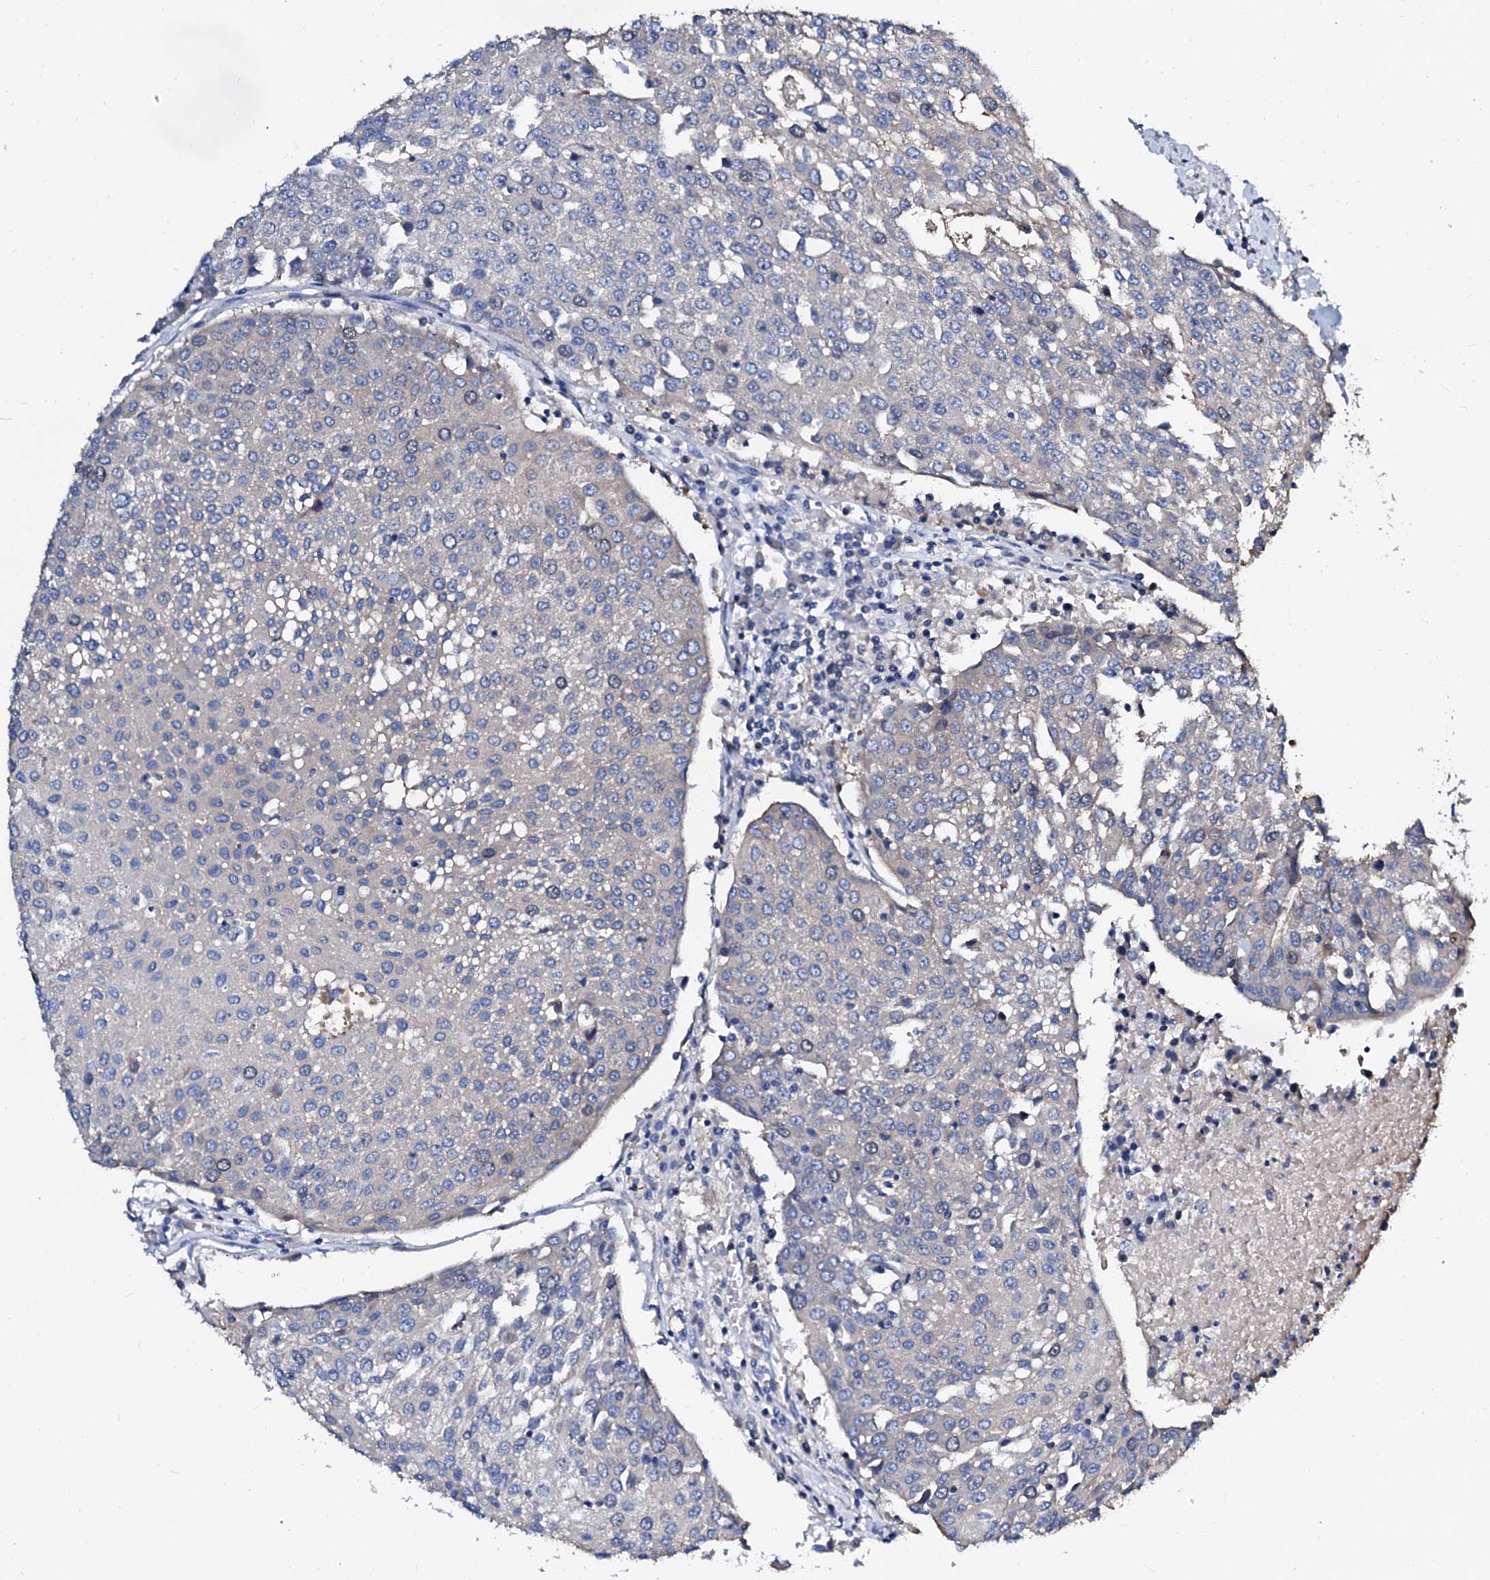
{"staining": {"intensity": "negative", "quantity": "none", "location": "none"}, "tissue": "urothelial cancer", "cell_type": "Tumor cells", "image_type": "cancer", "snomed": [{"axis": "morphology", "description": "Urothelial carcinoma, High grade"}, {"axis": "topography", "description": "Urinary bladder"}], "caption": "Tumor cells show no significant protein expression in high-grade urothelial carcinoma.", "gene": "CSKMT", "patient": {"sex": "female", "age": 85}}